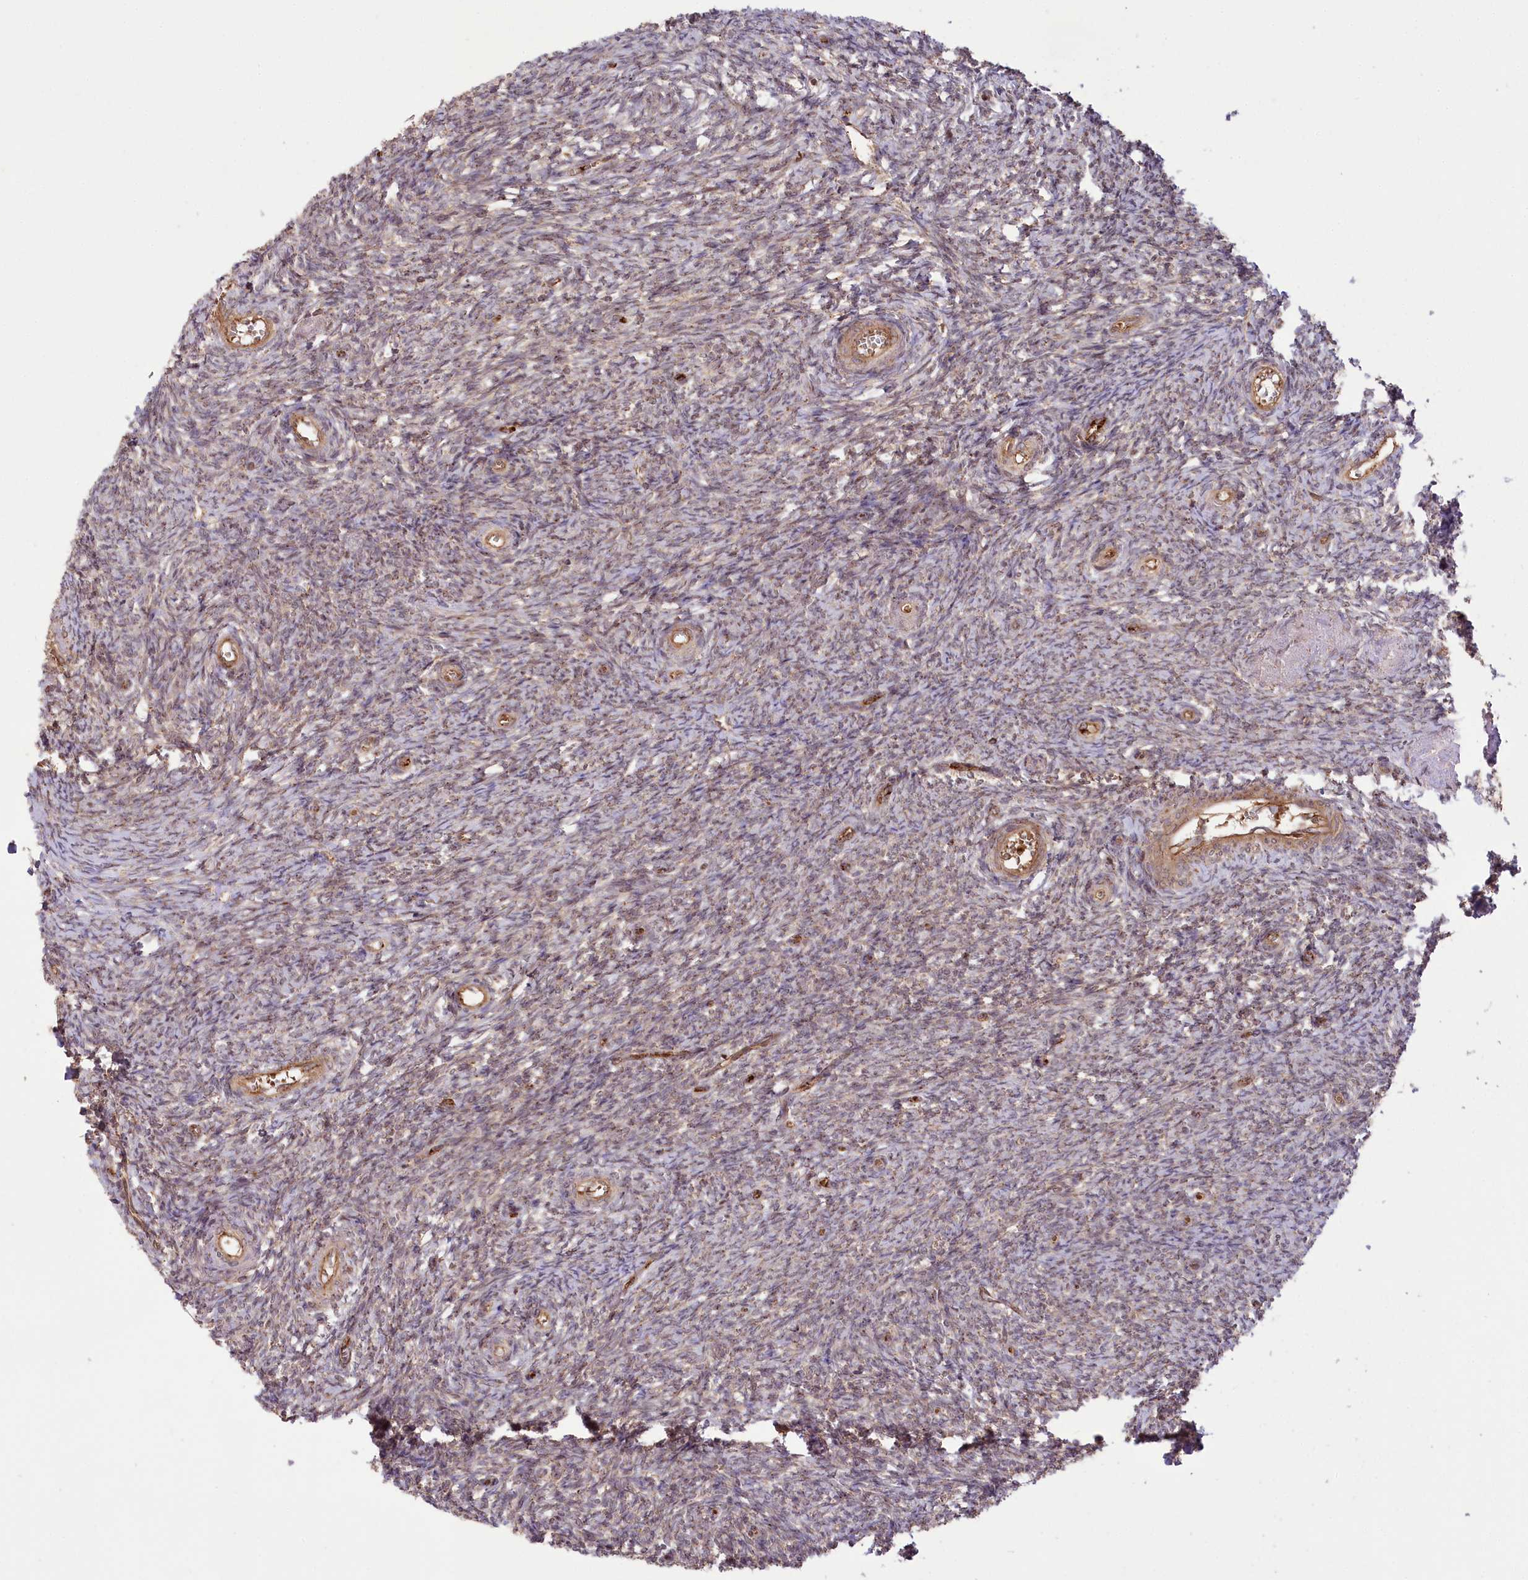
{"staining": {"intensity": "moderate", "quantity": "25%-75%", "location": "cytoplasmic/membranous,nuclear"}, "tissue": "ovary", "cell_type": "Ovarian stroma cells", "image_type": "normal", "snomed": [{"axis": "morphology", "description": "Normal tissue, NOS"}, {"axis": "topography", "description": "Ovary"}], "caption": "Ovary stained with DAB immunohistochemistry exhibits medium levels of moderate cytoplasmic/membranous,nuclear staining in about 25%-75% of ovarian stroma cells.", "gene": "CARD19", "patient": {"sex": "female", "age": 44}}